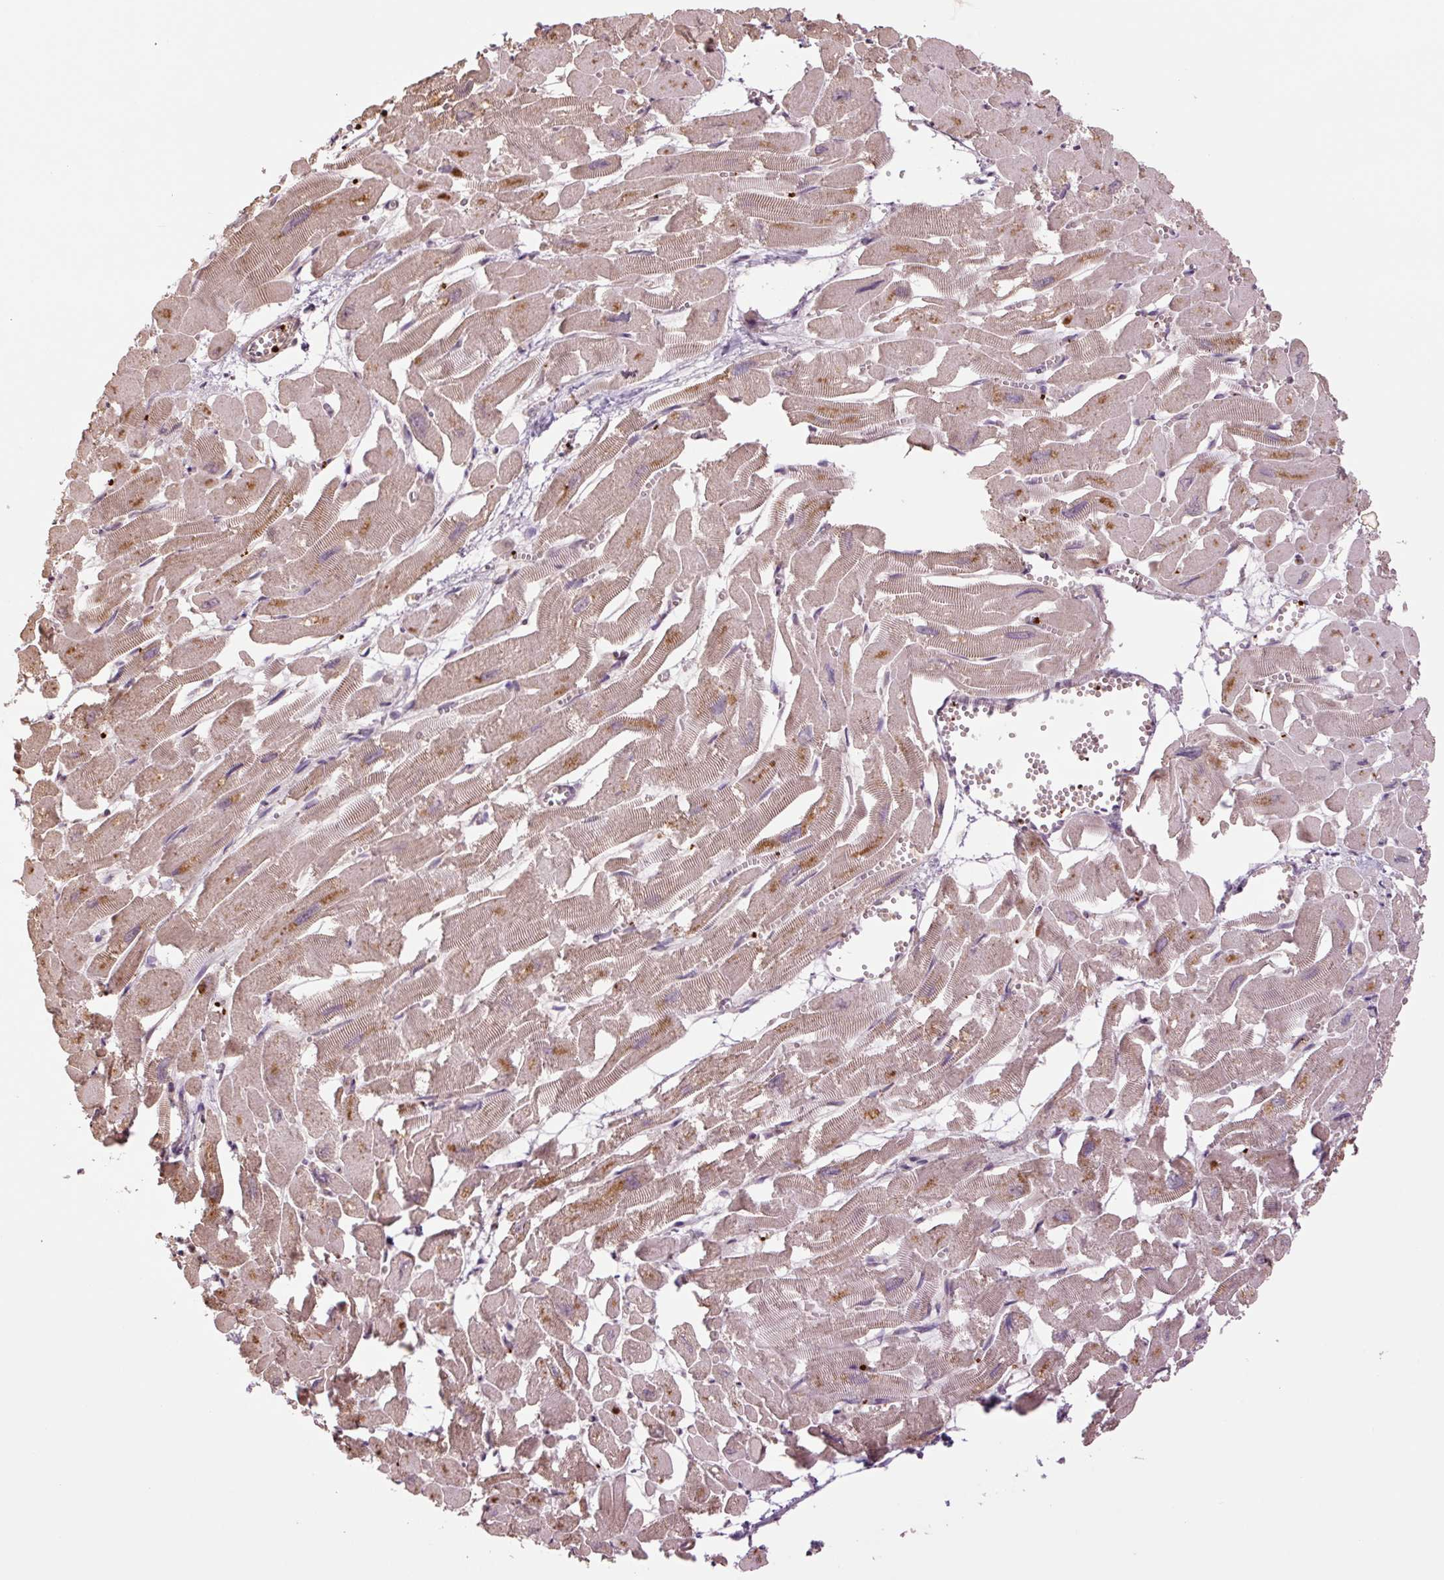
{"staining": {"intensity": "moderate", "quantity": ">75%", "location": "cytoplasmic/membranous"}, "tissue": "heart muscle", "cell_type": "Cardiomyocytes", "image_type": "normal", "snomed": [{"axis": "morphology", "description": "Normal tissue, NOS"}, {"axis": "topography", "description": "Heart"}], "caption": "Heart muscle stained with IHC exhibits moderate cytoplasmic/membranous staining in approximately >75% of cardiomyocytes.", "gene": "TMEM160", "patient": {"sex": "male", "age": 54}}